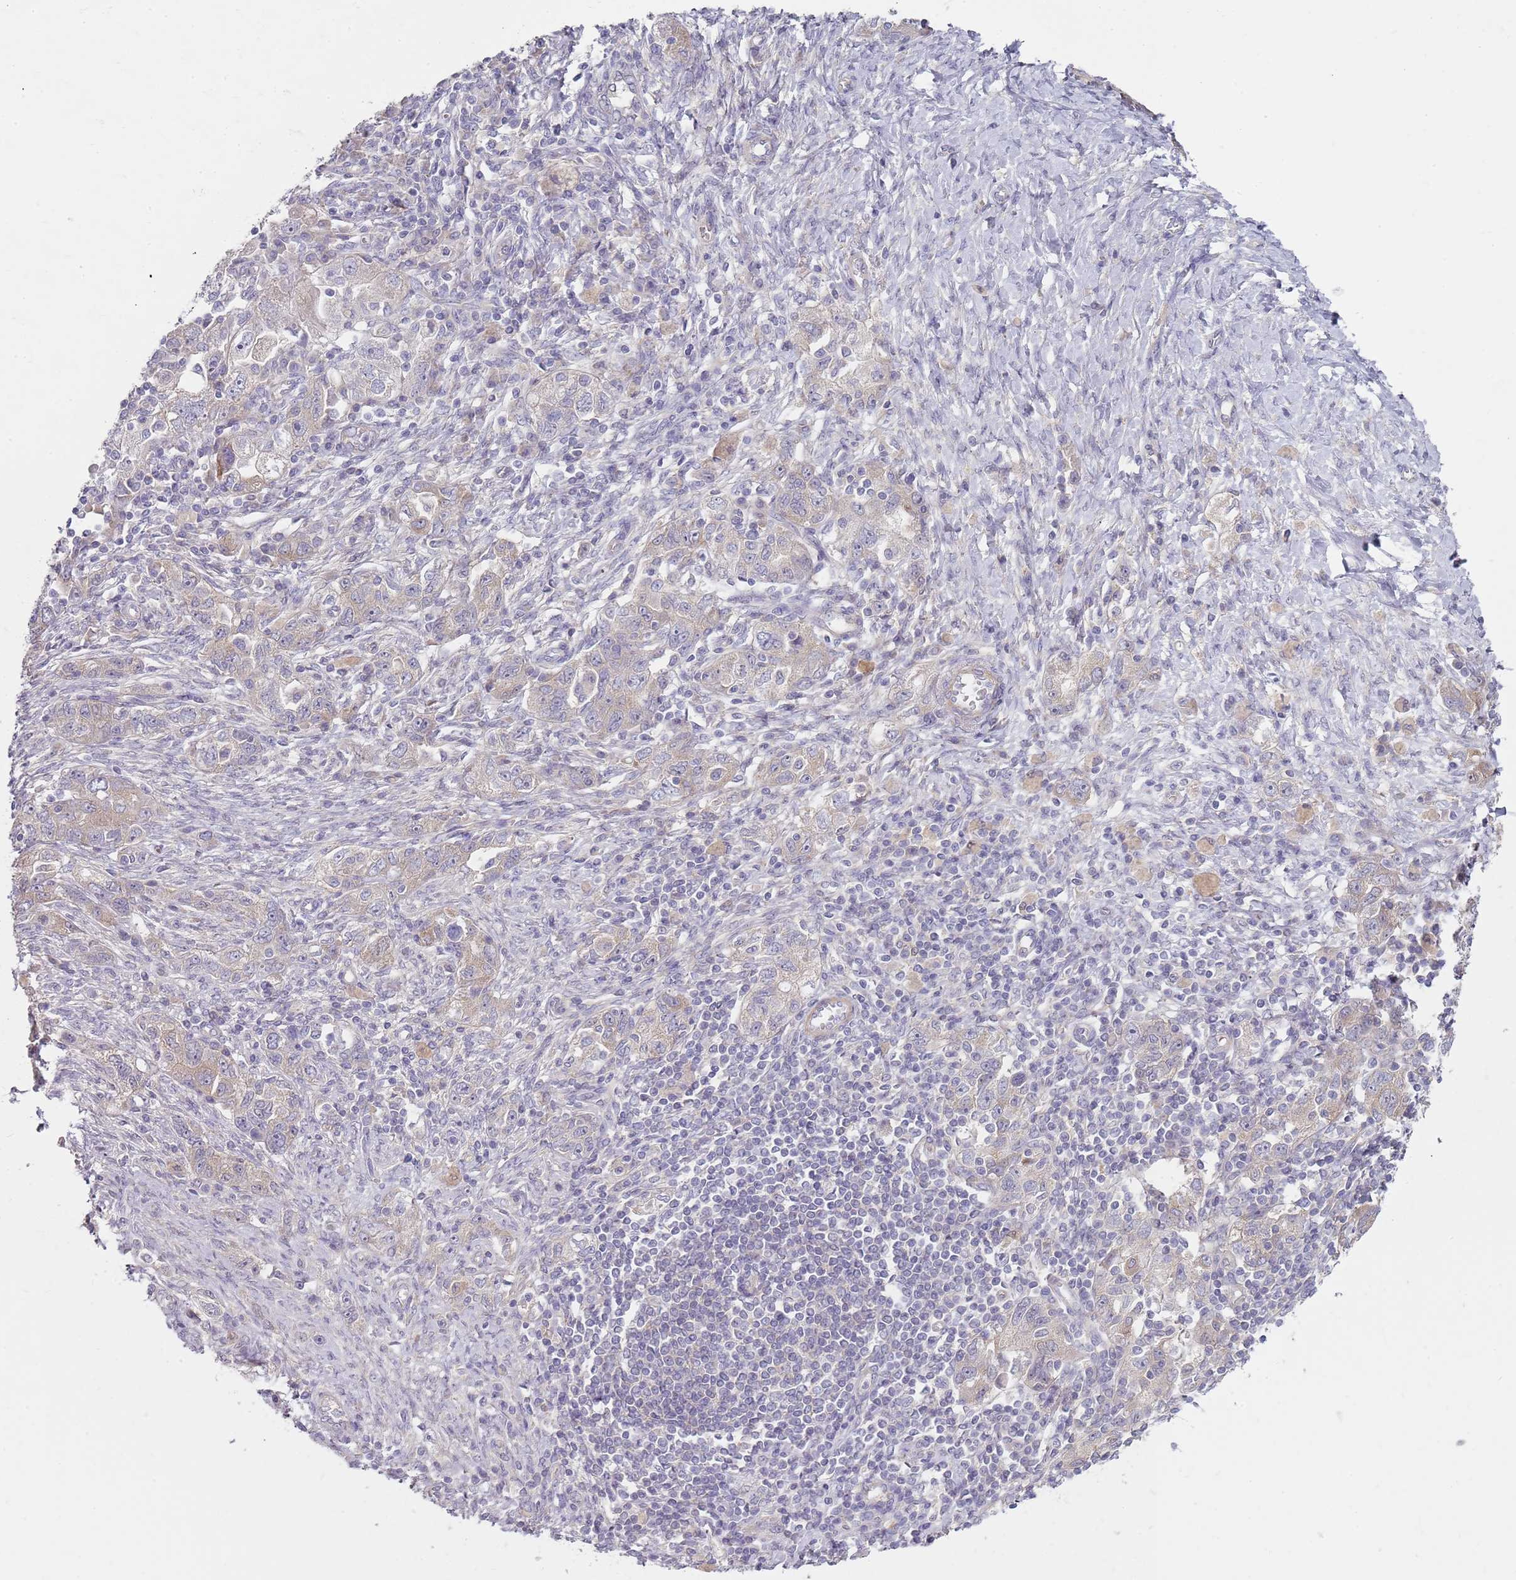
{"staining": {"intensity": "weak", "quantity": "<25%", "location": "cytoplasmic/membranous"}, "tissue": "ovarian cancer", "cell_type": "Tumor cells", "image_type": "cancer", "snomed": [{"axis": "morphology", "description": "Carcinoma, NOS"}, {"axis": "morphology", "description": "Cystadenocarcinoma, serous, NOS"}, {"axis": "topography", "description": "Ovary"}], "caption": "Immunohistochemical staining of human carcinoma (ovarian) demonstrates no significant expression in tumor cells.", "gene": "SLC26A6", "patient": {"sex": "female", "age": 69}}